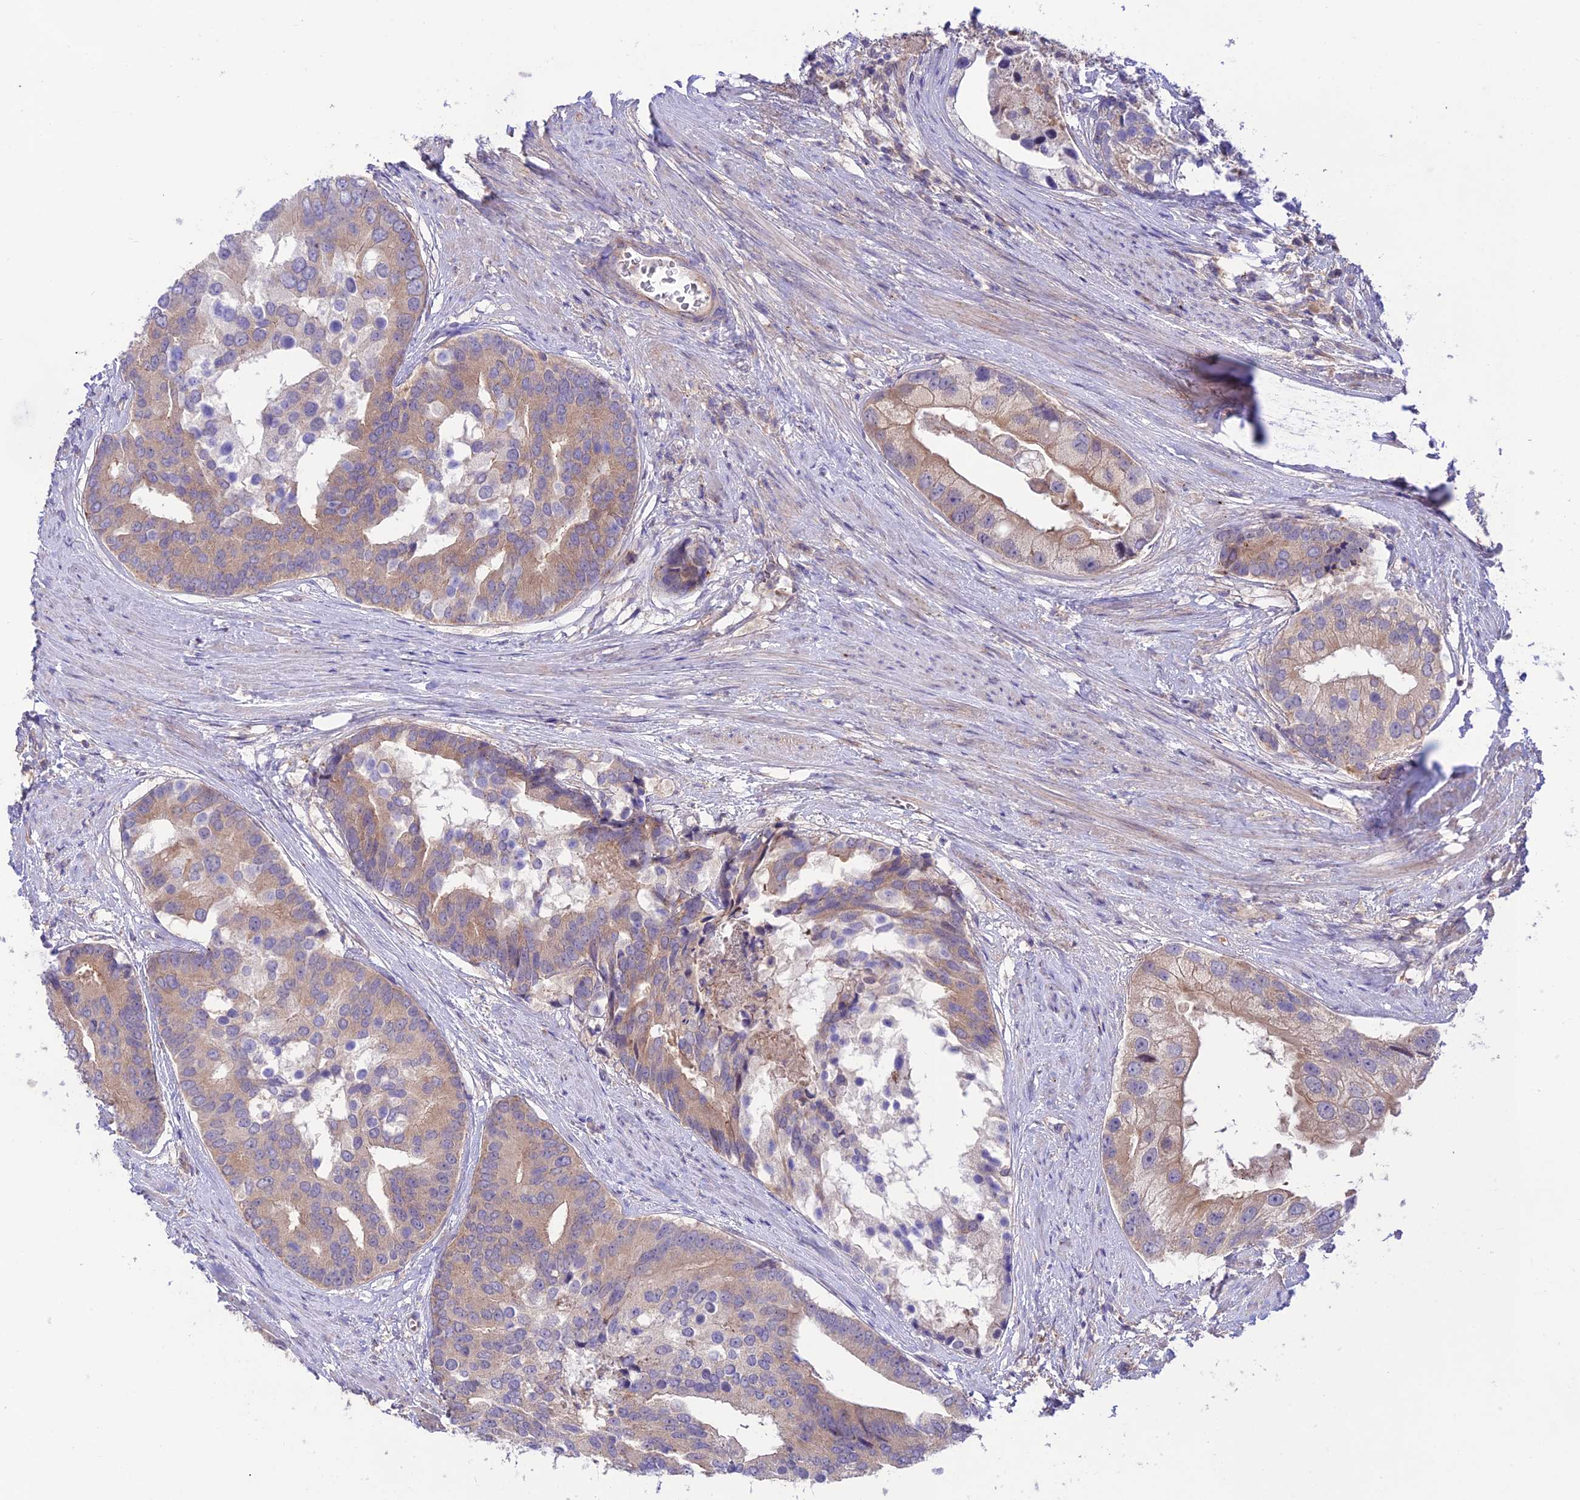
{"staining": {"intensity": "weak", "quantity": ">75%", "location": "cytoplasmic/membranous"}, "tissue": "prostate cancer", "cell_type": "Tumor cells", "image_type": "cancer", "snomed": [{"axis": "morphology", "description": "Adenocarcinoma, High grade"}, {"axis": "topography", "description": "Prostate"}], "caption": "Human prostate cancer (adenocarcinoma (high-grade)) stained for a protein (brown) exhibits weak cytoplasmic/membranous positive staining in approximately >75% of tumor cells.", "gene": "BRME1", "patient": {"sex": "male", "age": 62}}